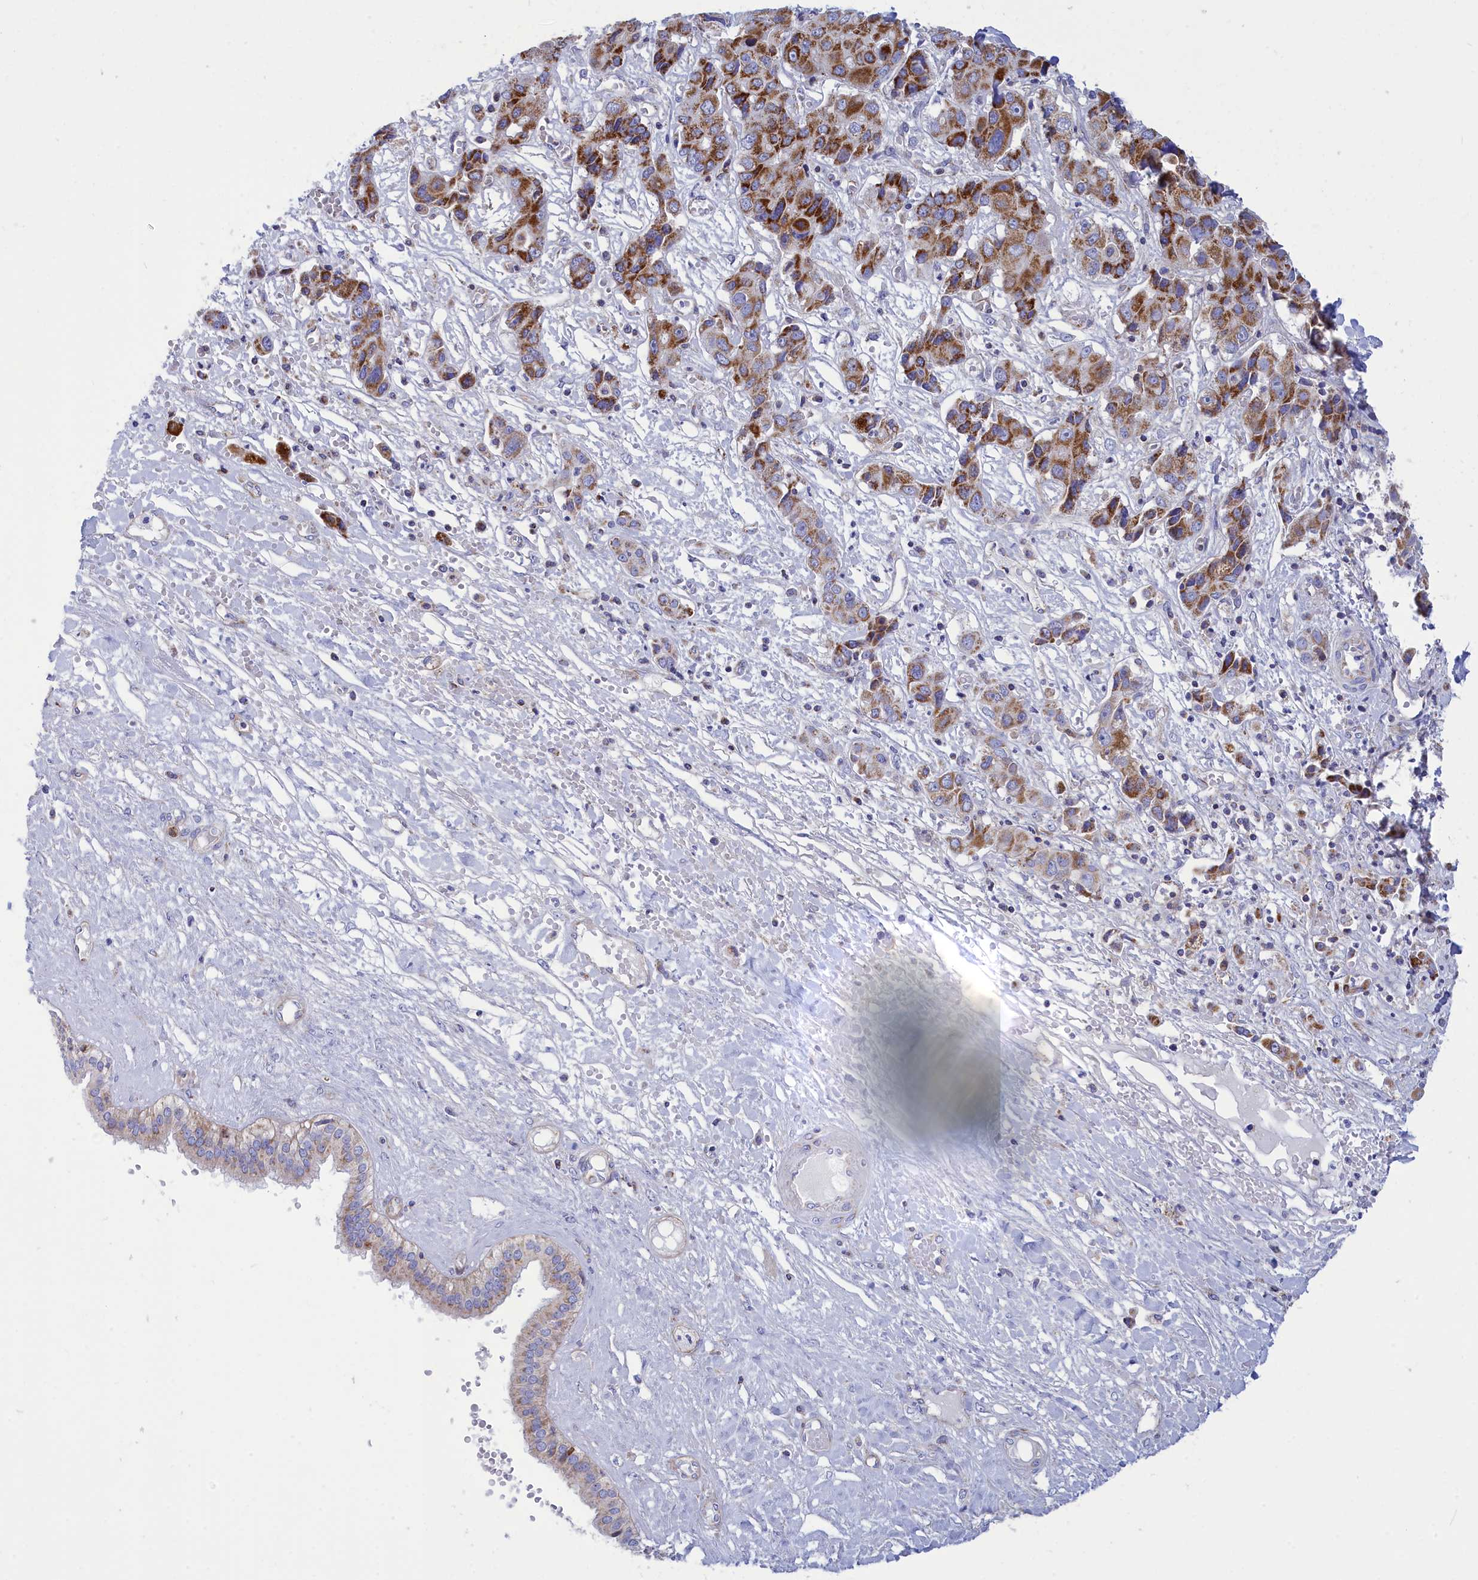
{"staining": {"intensity": "strong", "quantity": "25%-75%", "location": "cytoplasmic/membranous"}, "tissue": "liver cancer", "cell_type": "Tumor cells", "image_type": "cancer", "snomed": [{"axis": "morphology", "description": "Cholangiocarcinoma"}, {"axis": "topography", "description": "Liver"}], "caption": "About 25%-75% of tumor cells in human liver cancer display strong cytoplasmic/membranous protein positivity as visualized by brown immunohistochemical staining.", "gene": "CCRL2", "patient": {"sex": "male", "age": 67}}